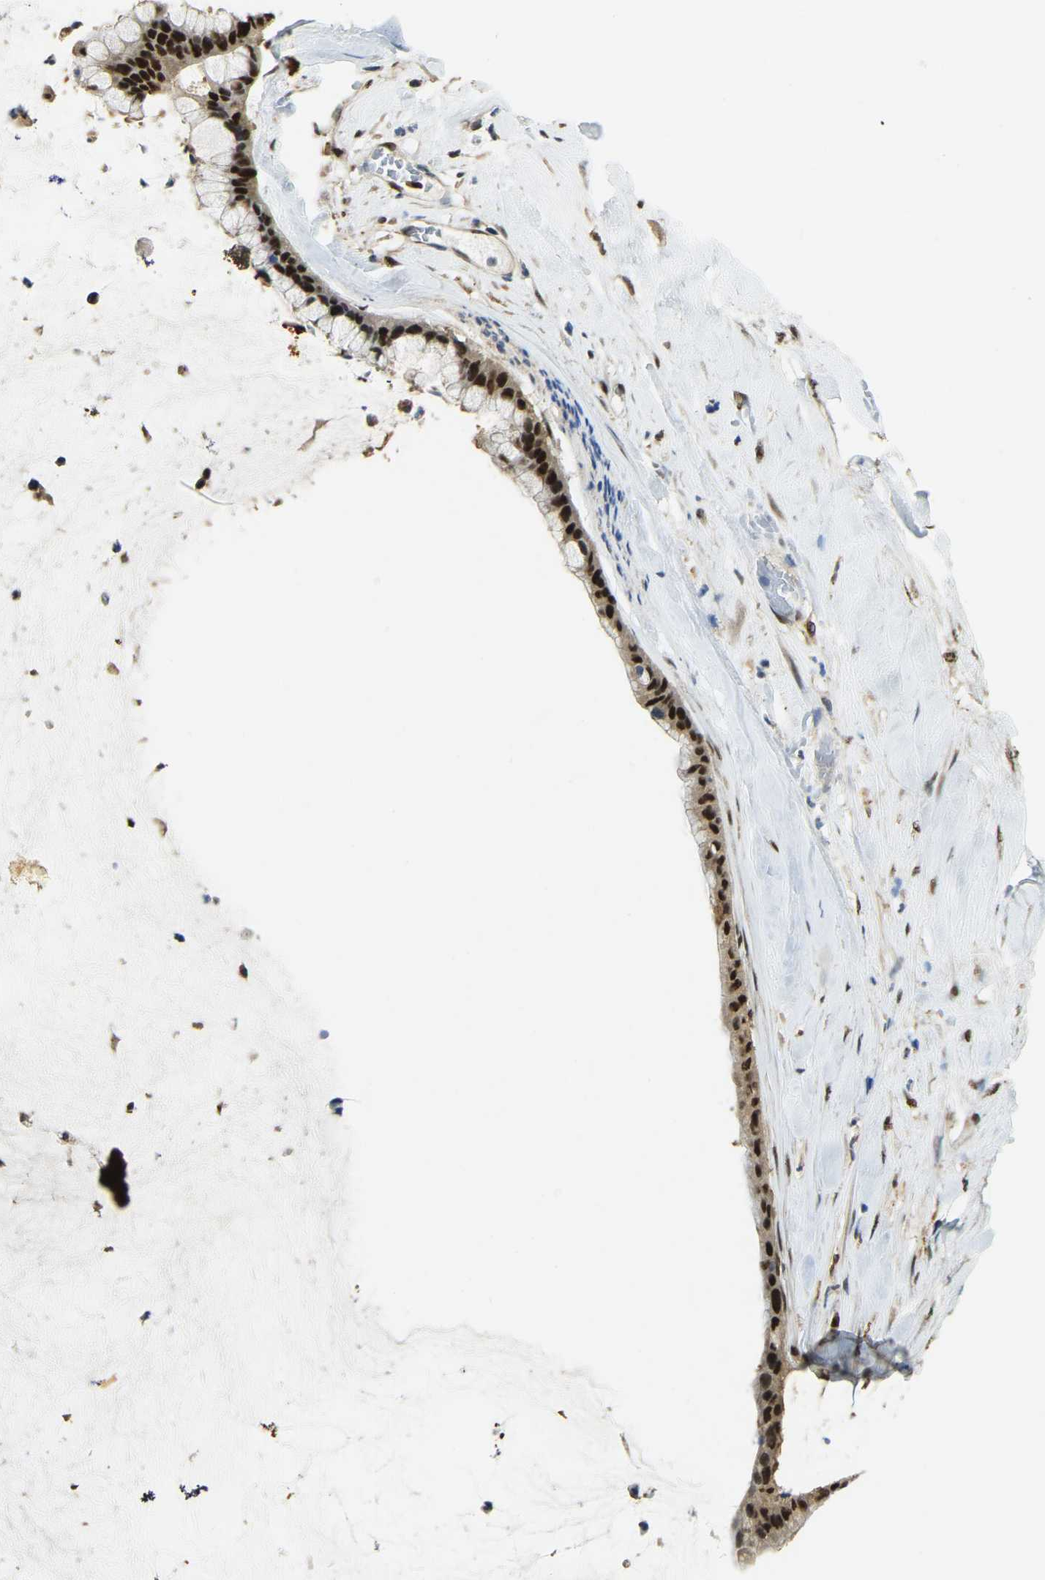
{"staining": {"intensity": "strong", "quantity": ">75%", "location": "cytoplasmic/membranous,nuclear"}, "tissue": "pancreatic cancer", "cell_type": "Tumor cells", "image_type": "cancer", "snomed": [{"axis": "morphology", "description": "Adenocarcinoma, NOS"}, {"axis": "topography", "description": "Pancreas"}], "caption": "Immunohistochemical staining of adenocarcinoma (pancreatic) reveals high levels of strong cytoplasmic/membranous and nuclear positivity in approximately >75% of tumor cells. (DAB (3,3'-diaminobenzidine) IHC with brightfield microscopy, high magnification).", "gene": "NANS", "patient": {"sex": "male", "age": 41}}